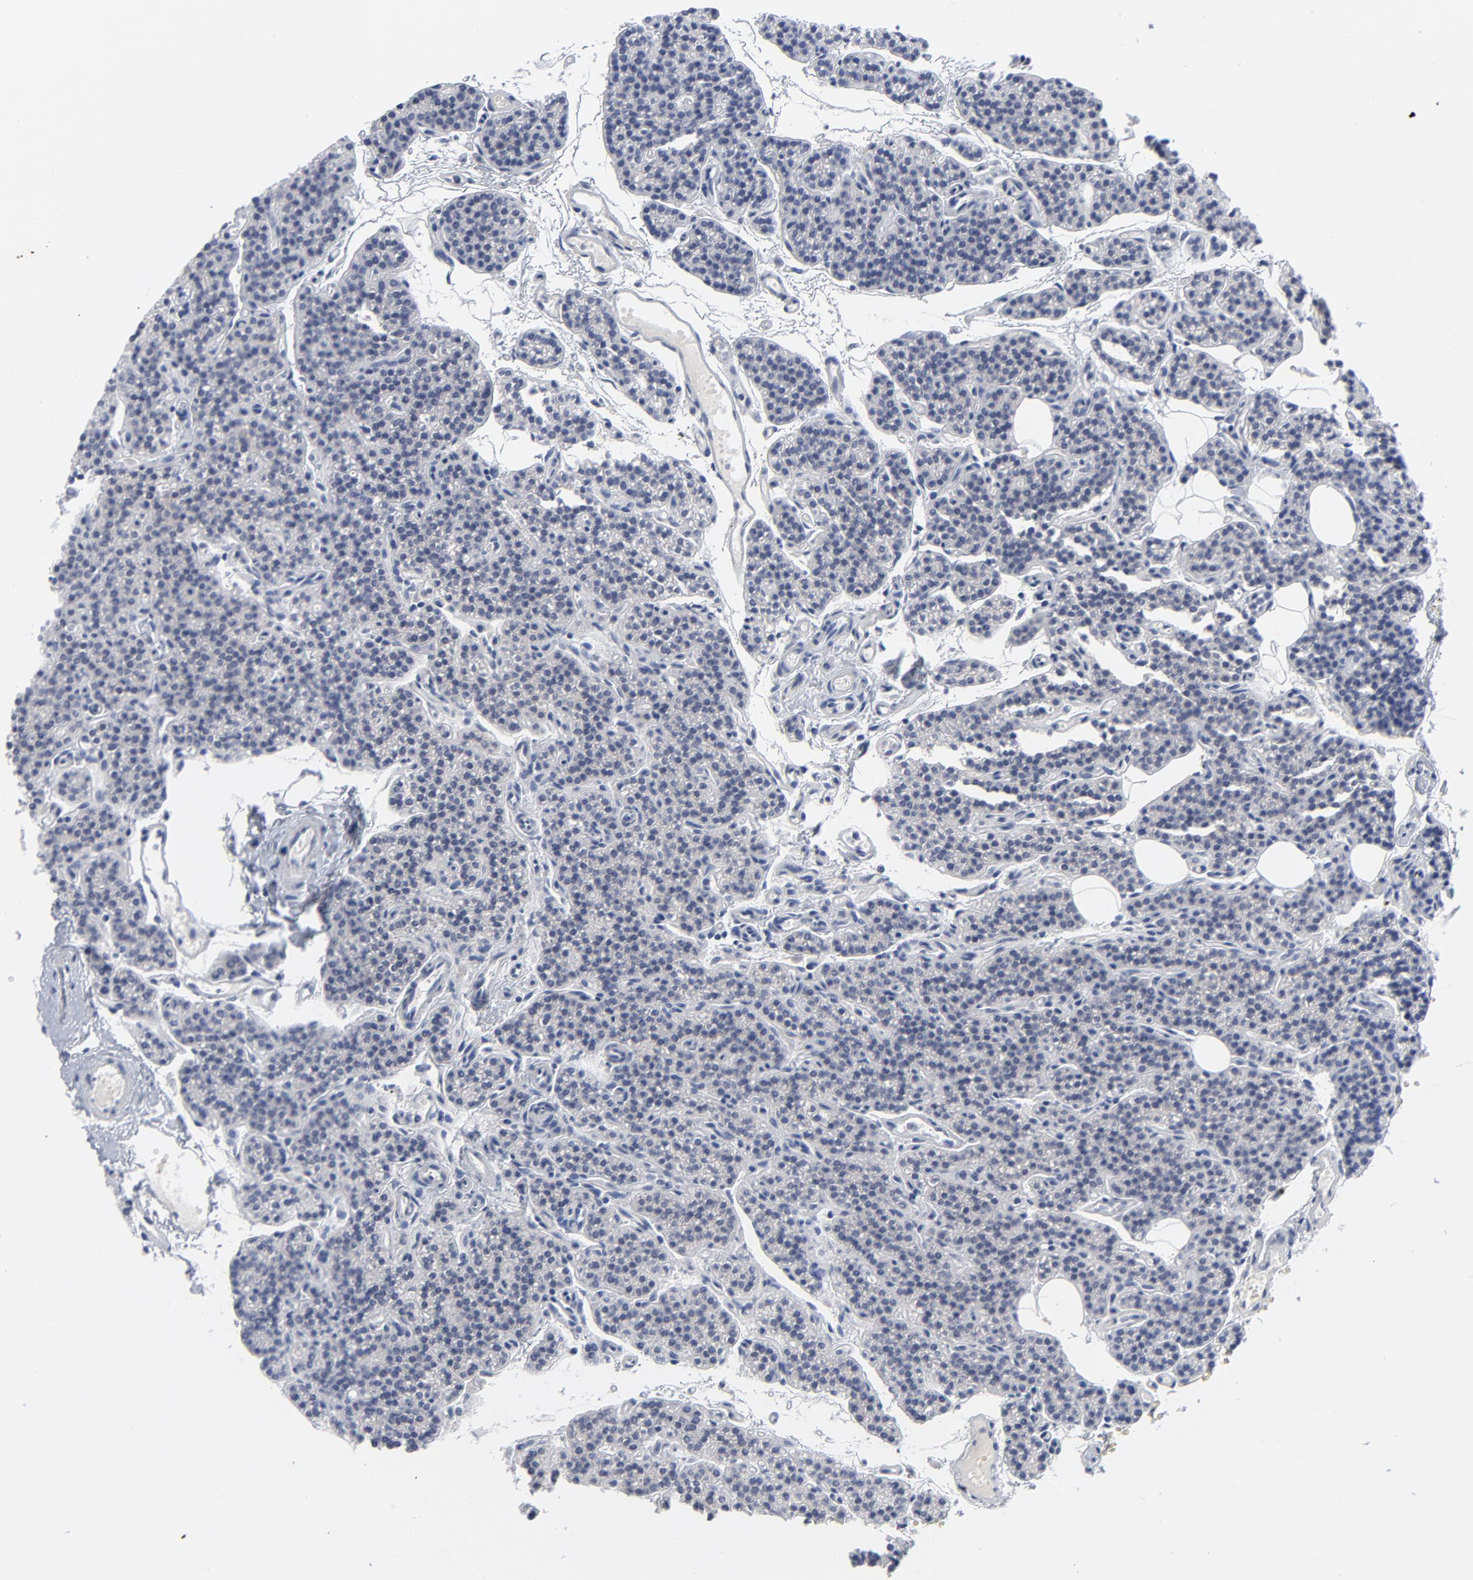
{"staining": {"intensity": "negative", "quantity": "none", "location": "none"}, "tissue": "parathyroid gland", "cell_type": "Glandular cells", "image_type": "normal", "snomed": [{"axis": "morphology", "description": "Normal tissue, NOS"}, {"axis": "topography", "description": "Parathyroid gland"}], "caption": "Benign parathyroid gland was stained to show a protein in brown. There is no significant expression in glandular cells. (DAB (3,3'-diaminobenzidine) immunohistochemistry (IHC) with hematoxylin counter stain).", "gene": "CLEC4G", "patient": {"sex": "male", "age": 25}}